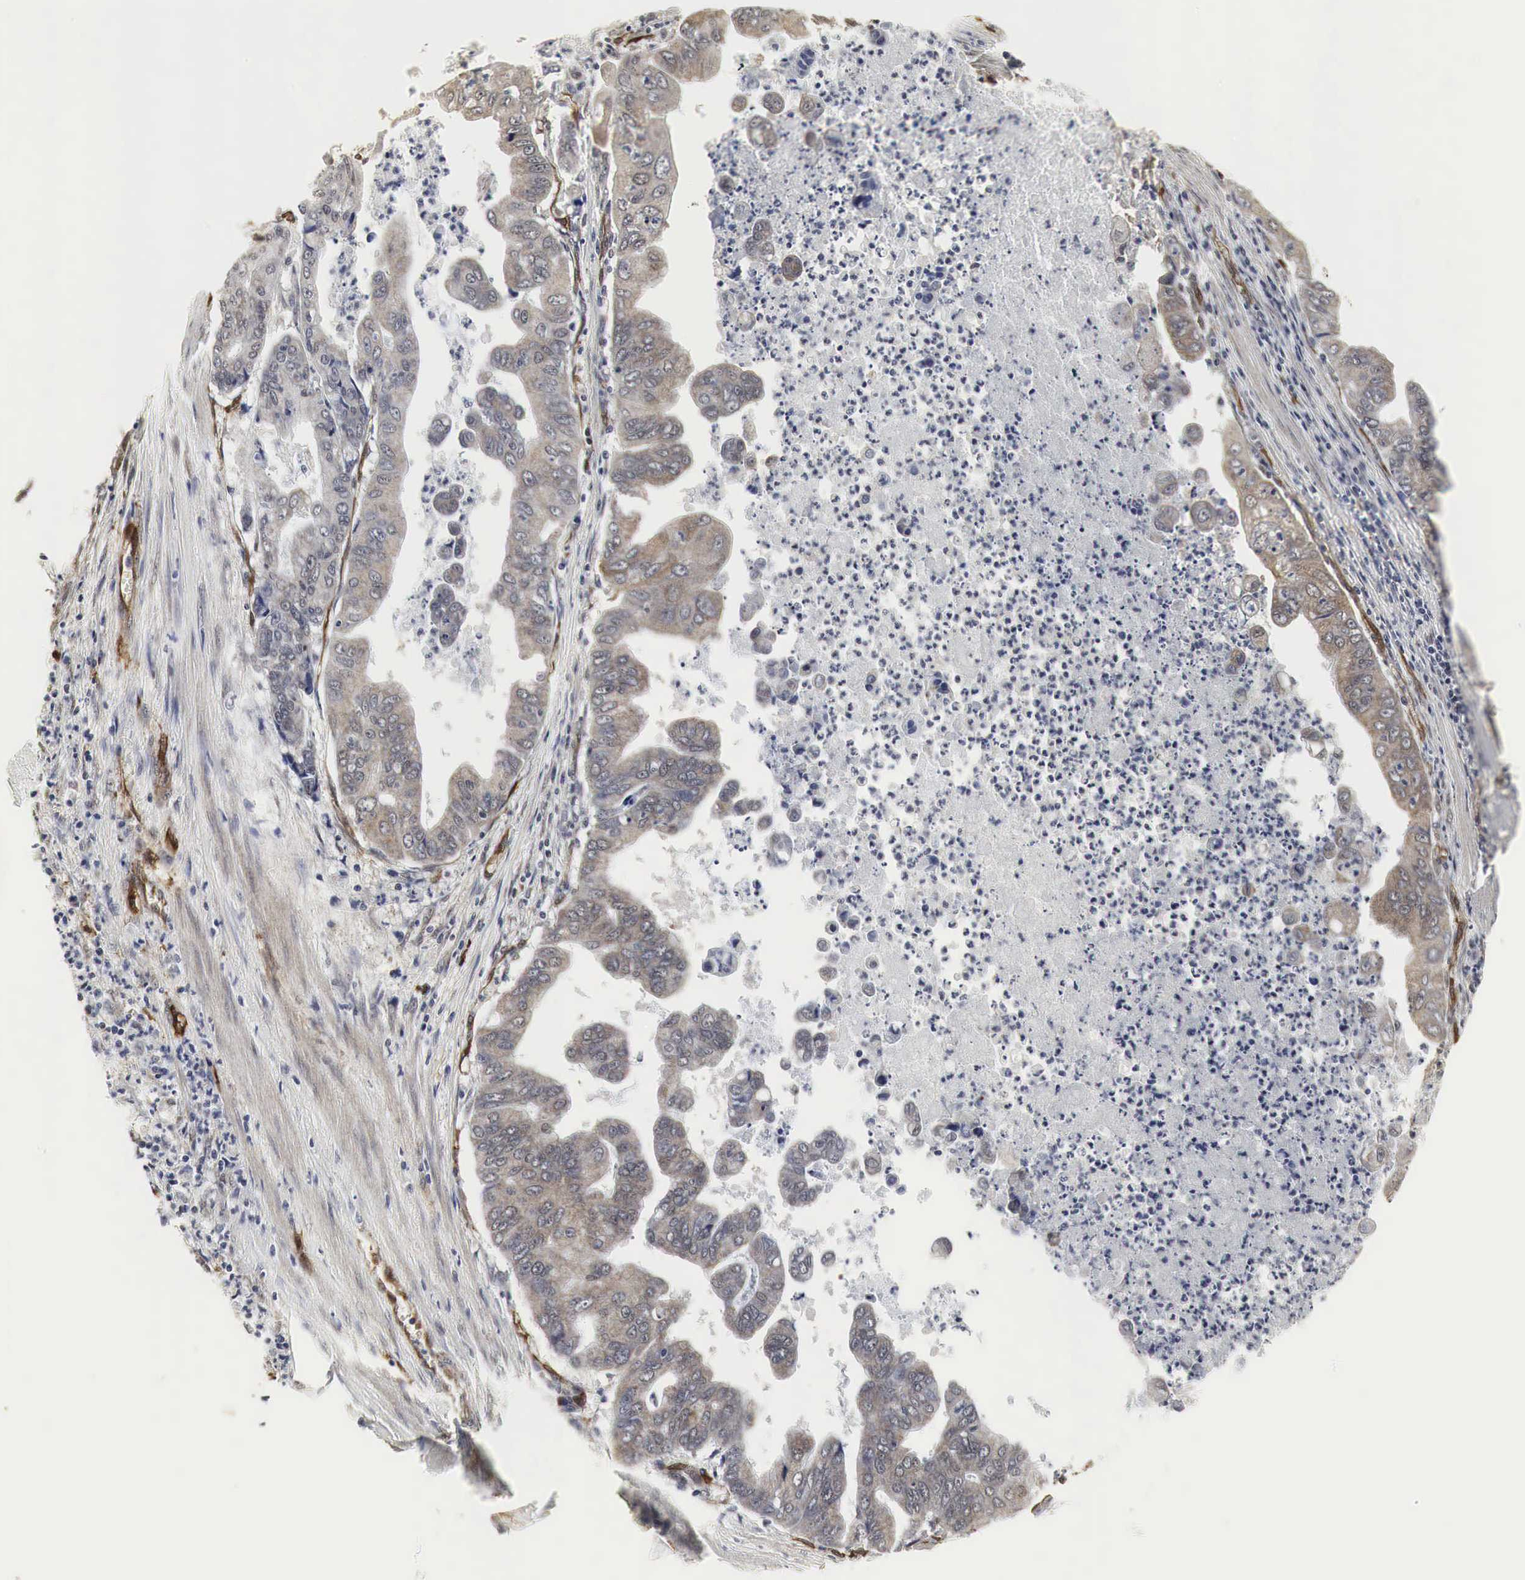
{"staining": {"intensity": "weak", "quantity": "25%-75%", "location": "cytoplasmic/membranous"}, "tissue": "stomach cancer", "cell_type": "Tumor cells", "image_type": "cancer", "snomed": [{"axis": "morphology", "description": "Adenocarcinoma, NOS"}, {"axis": "topography", "description": "Stomach, upper"}], "caption": "Immunohistochemistry staining of adenocarcinoma (stomach), which reveals low levels of weak cytoplasmic/membranous expression in about 25%-75% of tumor cells indicating weak cytoplasmic/membranous protein positivity. The staining was performed using DAB (3,3'-diaminobenzidine) (brown) for protein detection and nuclei were counterstained in hematoxylin (blue).", "gene": "SPIN1", "patient": {"sex": "male", "age": 80}}